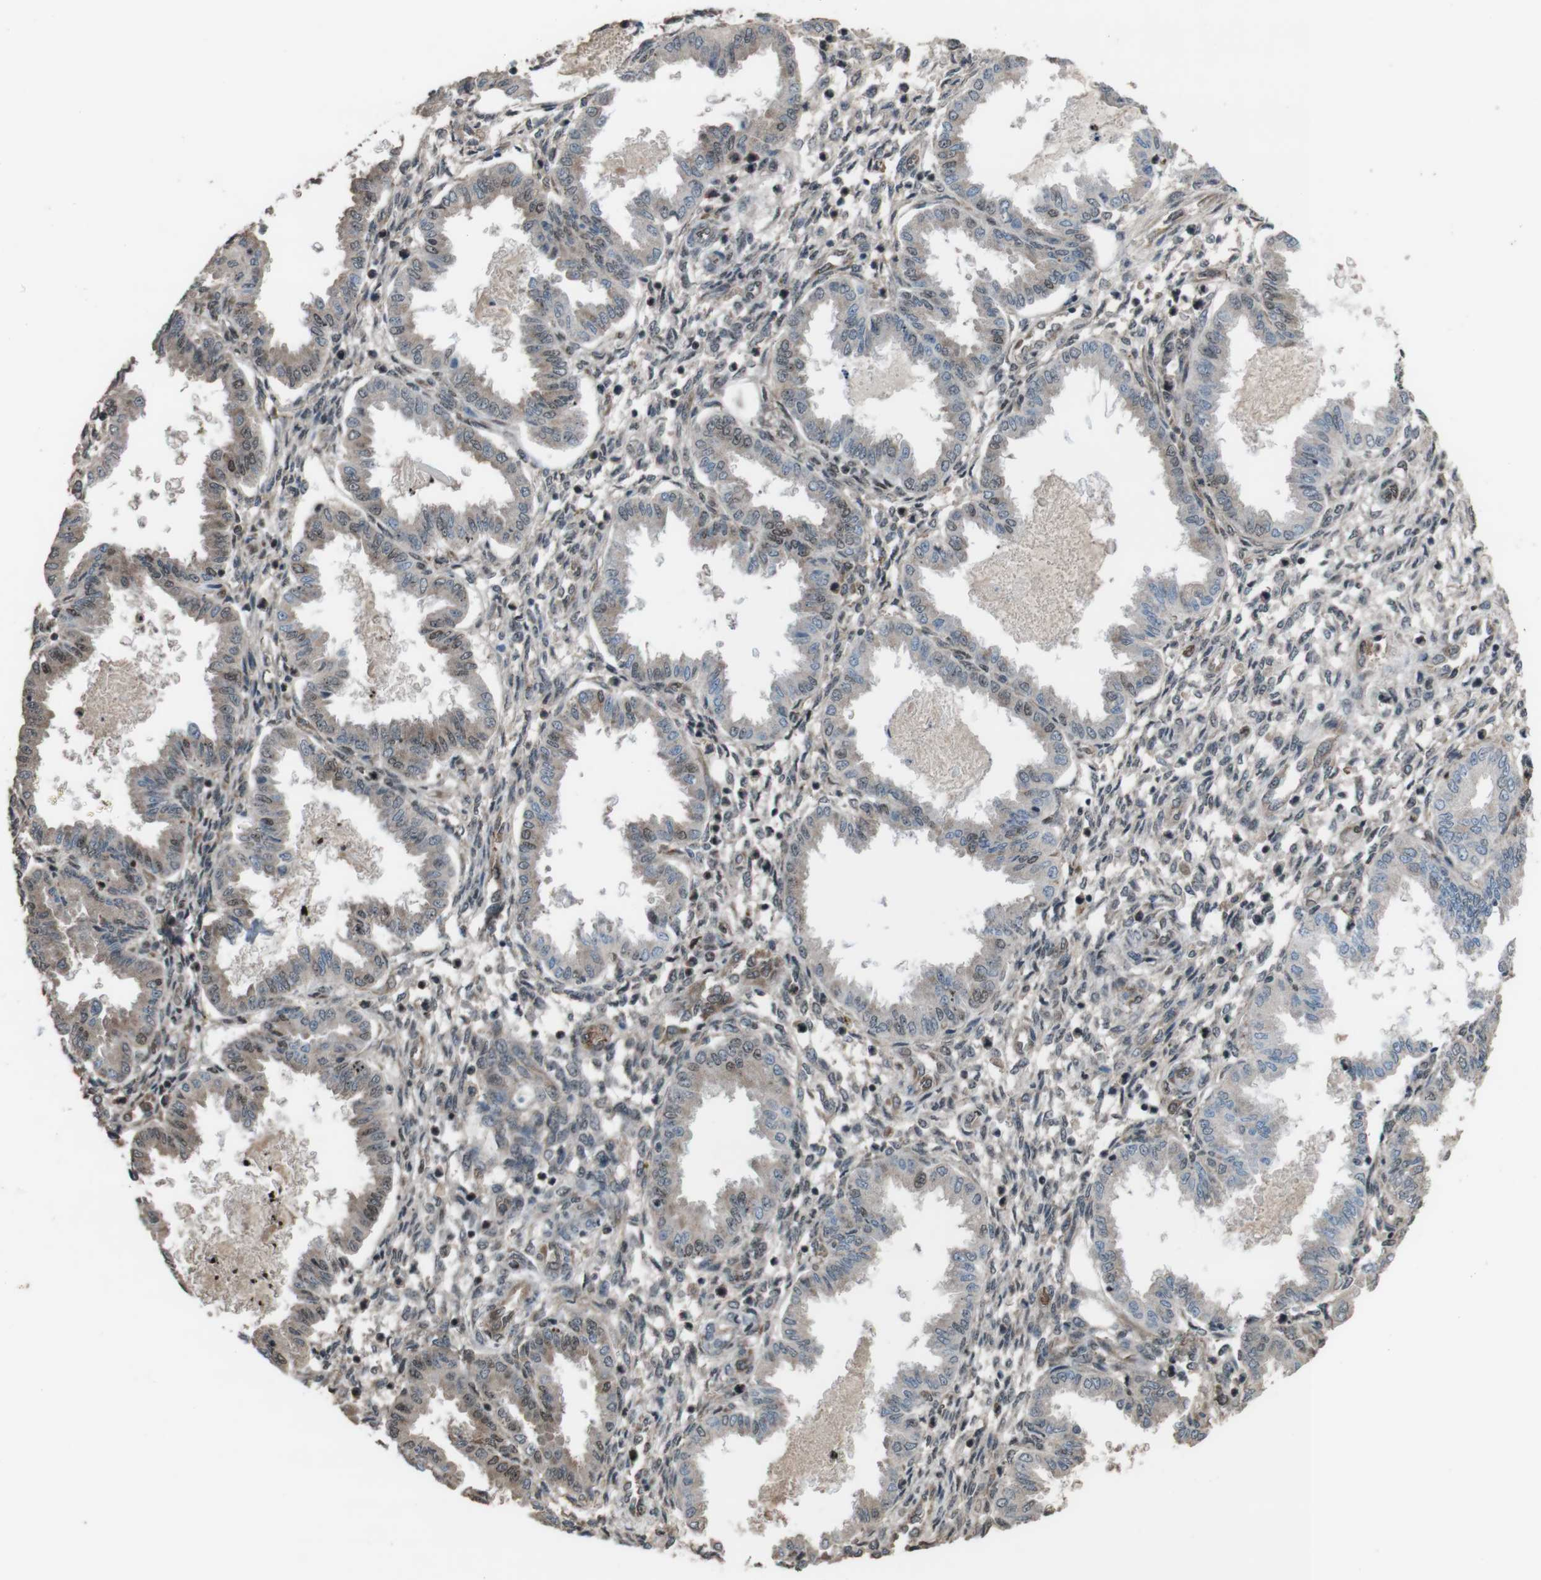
{"staining": {"intensity": "weak", "quantity": "25%-75%", "location": "cytoplasmic/membranous,nuclear"}, "tissue": "endometrium", "cell_type": "Cells in endometrial stroma", "image_type": "normal", "snomed": [{"axis": "morphology", "description": "Normal tissue, NOS"}, {"axis": "topography", "description": "Endometrium"}], "caption": "Immunohistochemistry staining of unremarkable endometrium, which shows low levels of weak cytoplasmic/membranous,nuclear positivity in about 25%-75% of cells in endometrial stroma indicating weak cytoplasmic/membranous,nuclear protein expression. The staining was performed using DAB (3,3'-diaminobenzidine) (brown) for protein detection and nuclei were counterstained in hematoxylin (blue).", "gene": "SUB1", "patient": {"sex": "female", "age": 33}}